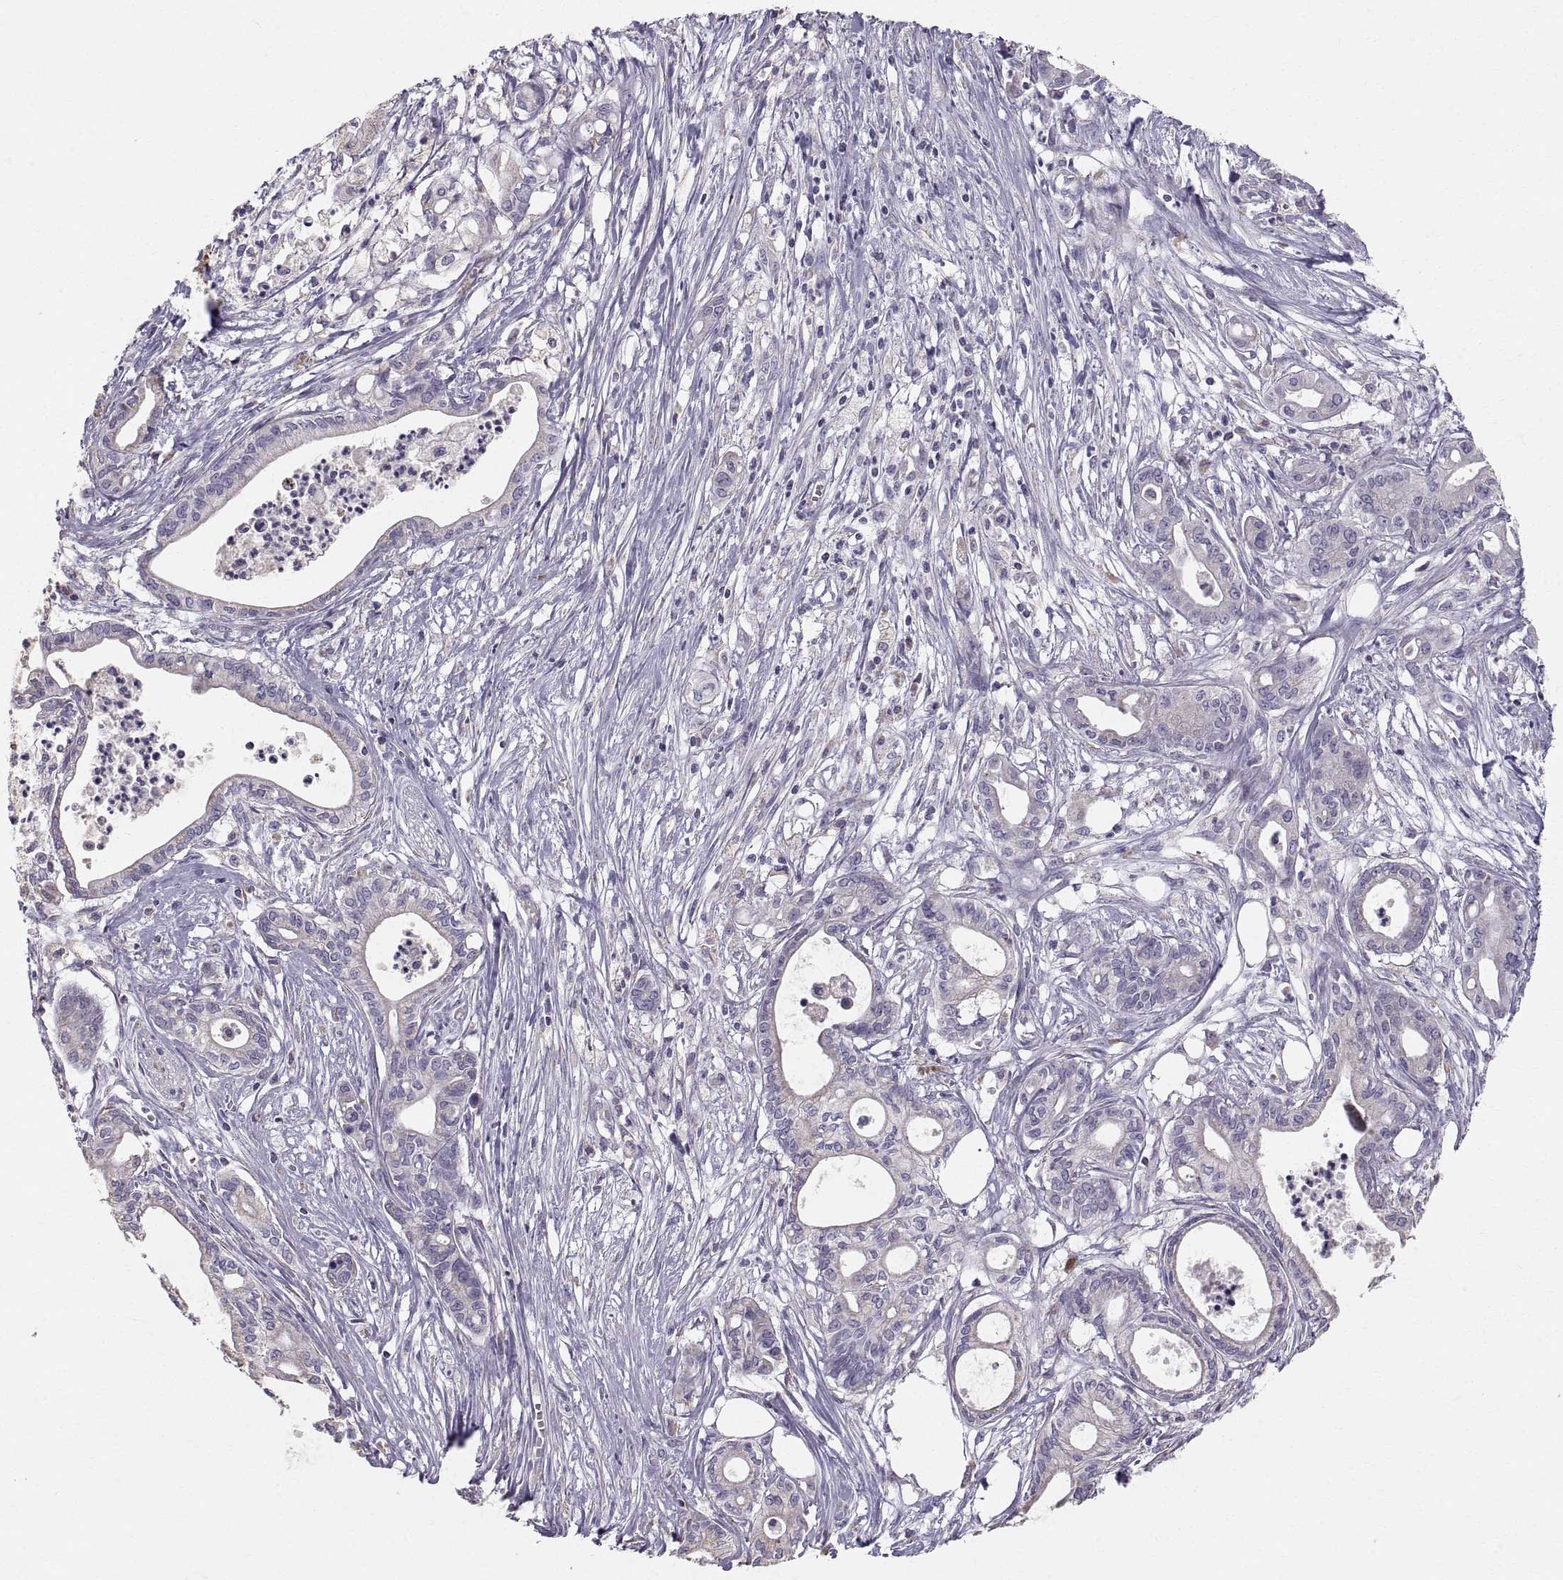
{"staining": {"intensity": "negative", "quantity": "none", "location": "none"}, "tissue": "pancreatic cancer", "cell_type": "Tumor cells", "image_type": "cancer", "snomed": [{"axis": "morphology", "description": "Adenocarcinoma, NOS"}, {"axis": "topography", "description": "Pancreas"}], "caption": "An immunohistochemistry (IHC) image of pancreatic adenocarcinoma is shown. There is no staining in tumor cells of pancreatic adenocarcinoma.", "gene": "STMND1", "patient": {"sex": "male", "age": 71}}